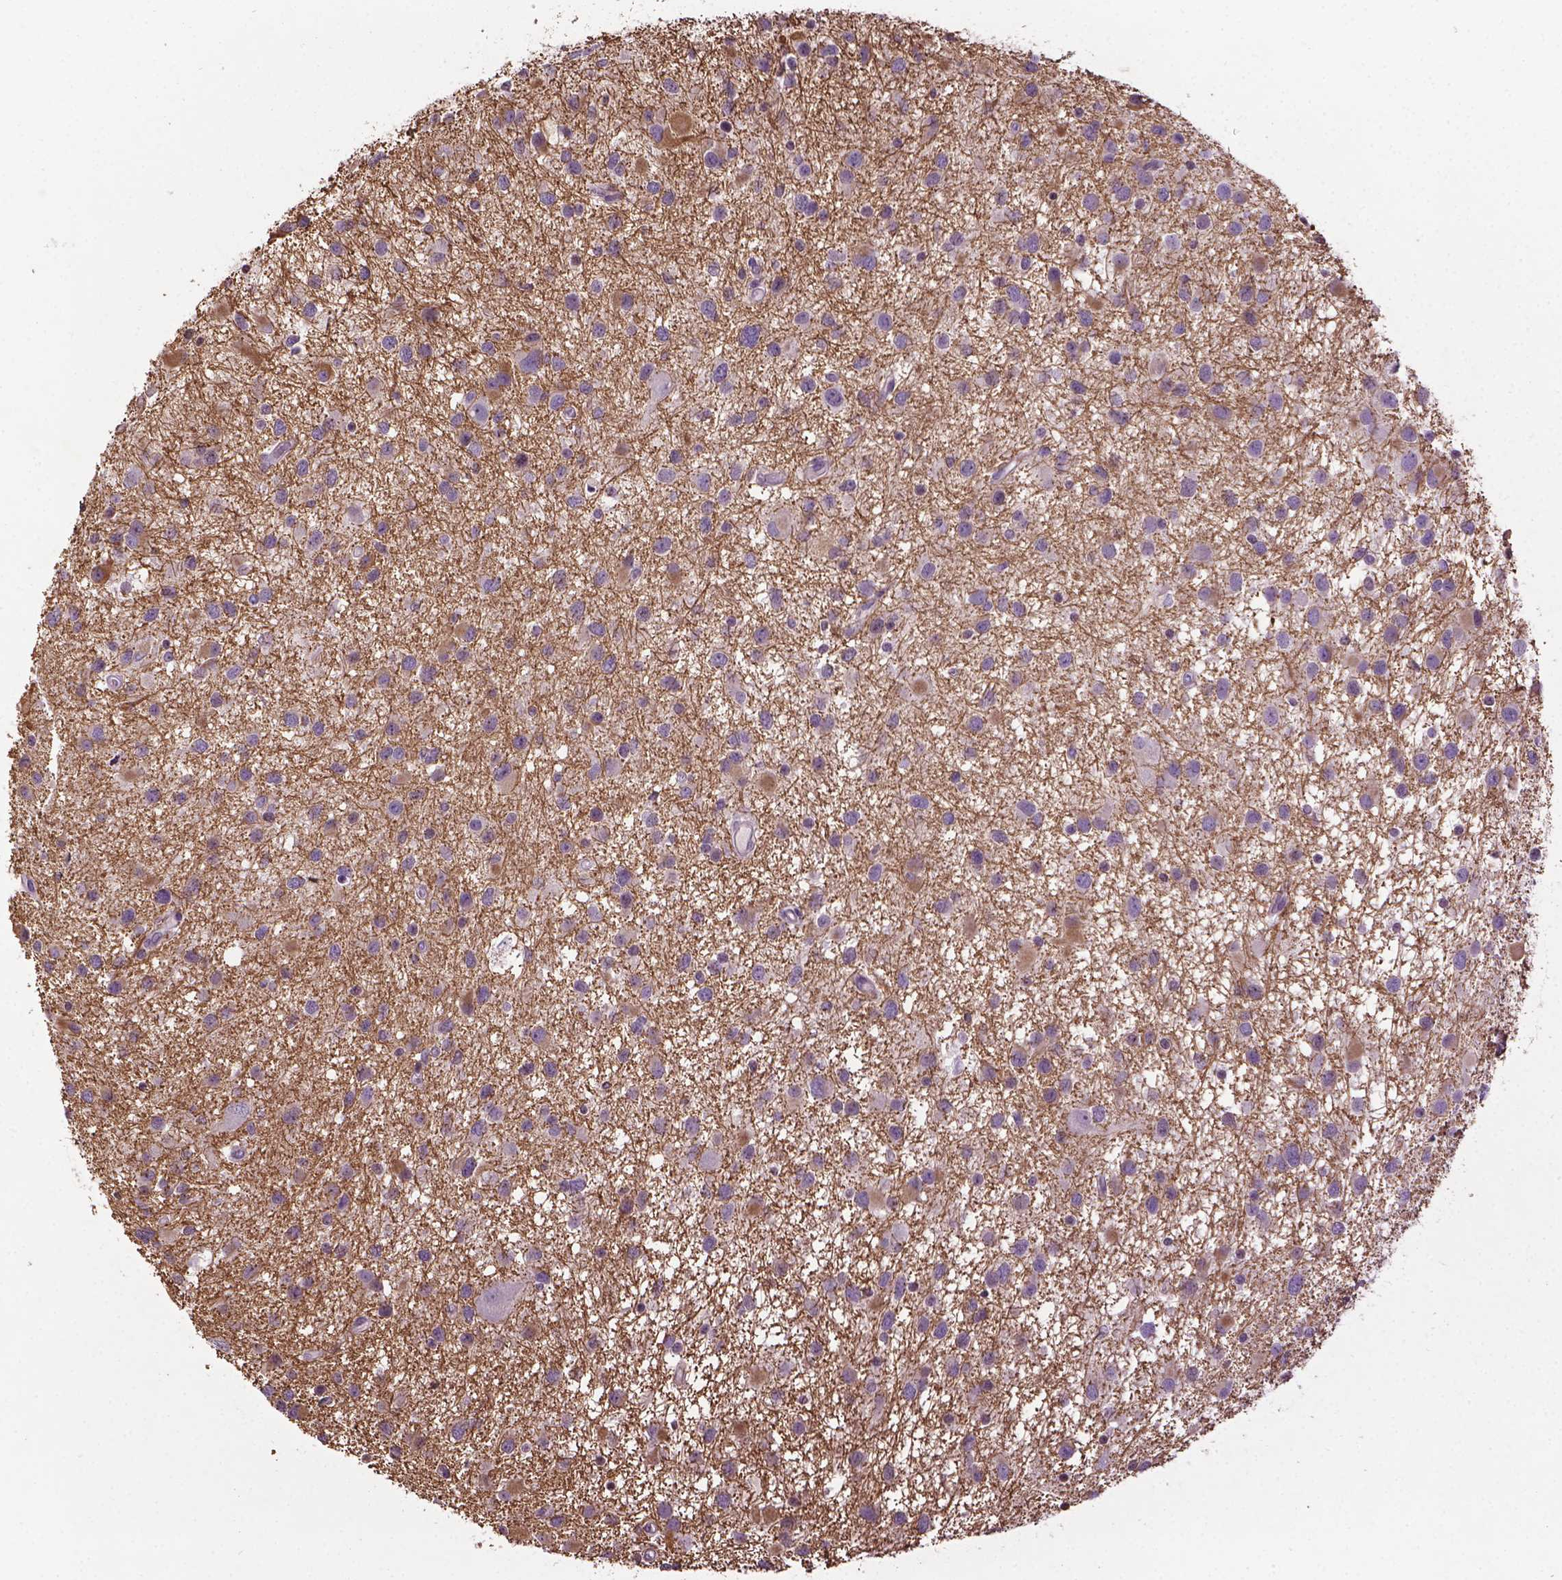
{"staining": {"intensity": "negative", "quantity": "none", "location": "none"}, "tissue": "glioma", "cell_type": "Tumor cells", "image_type": "cancer", "snomed": [{"axis": "morphology", "description": "Glioma, malignant, Low grade"}, {"axis": "topography", "description": "Brain"}], "caption": "IHC micrograph of malignant glioma (low-grade) stained for a protein (brown), which reveals no positivity in tumor cells.", "gene": "NTNG2", "patient": {"sex": "female", "age": 32}}